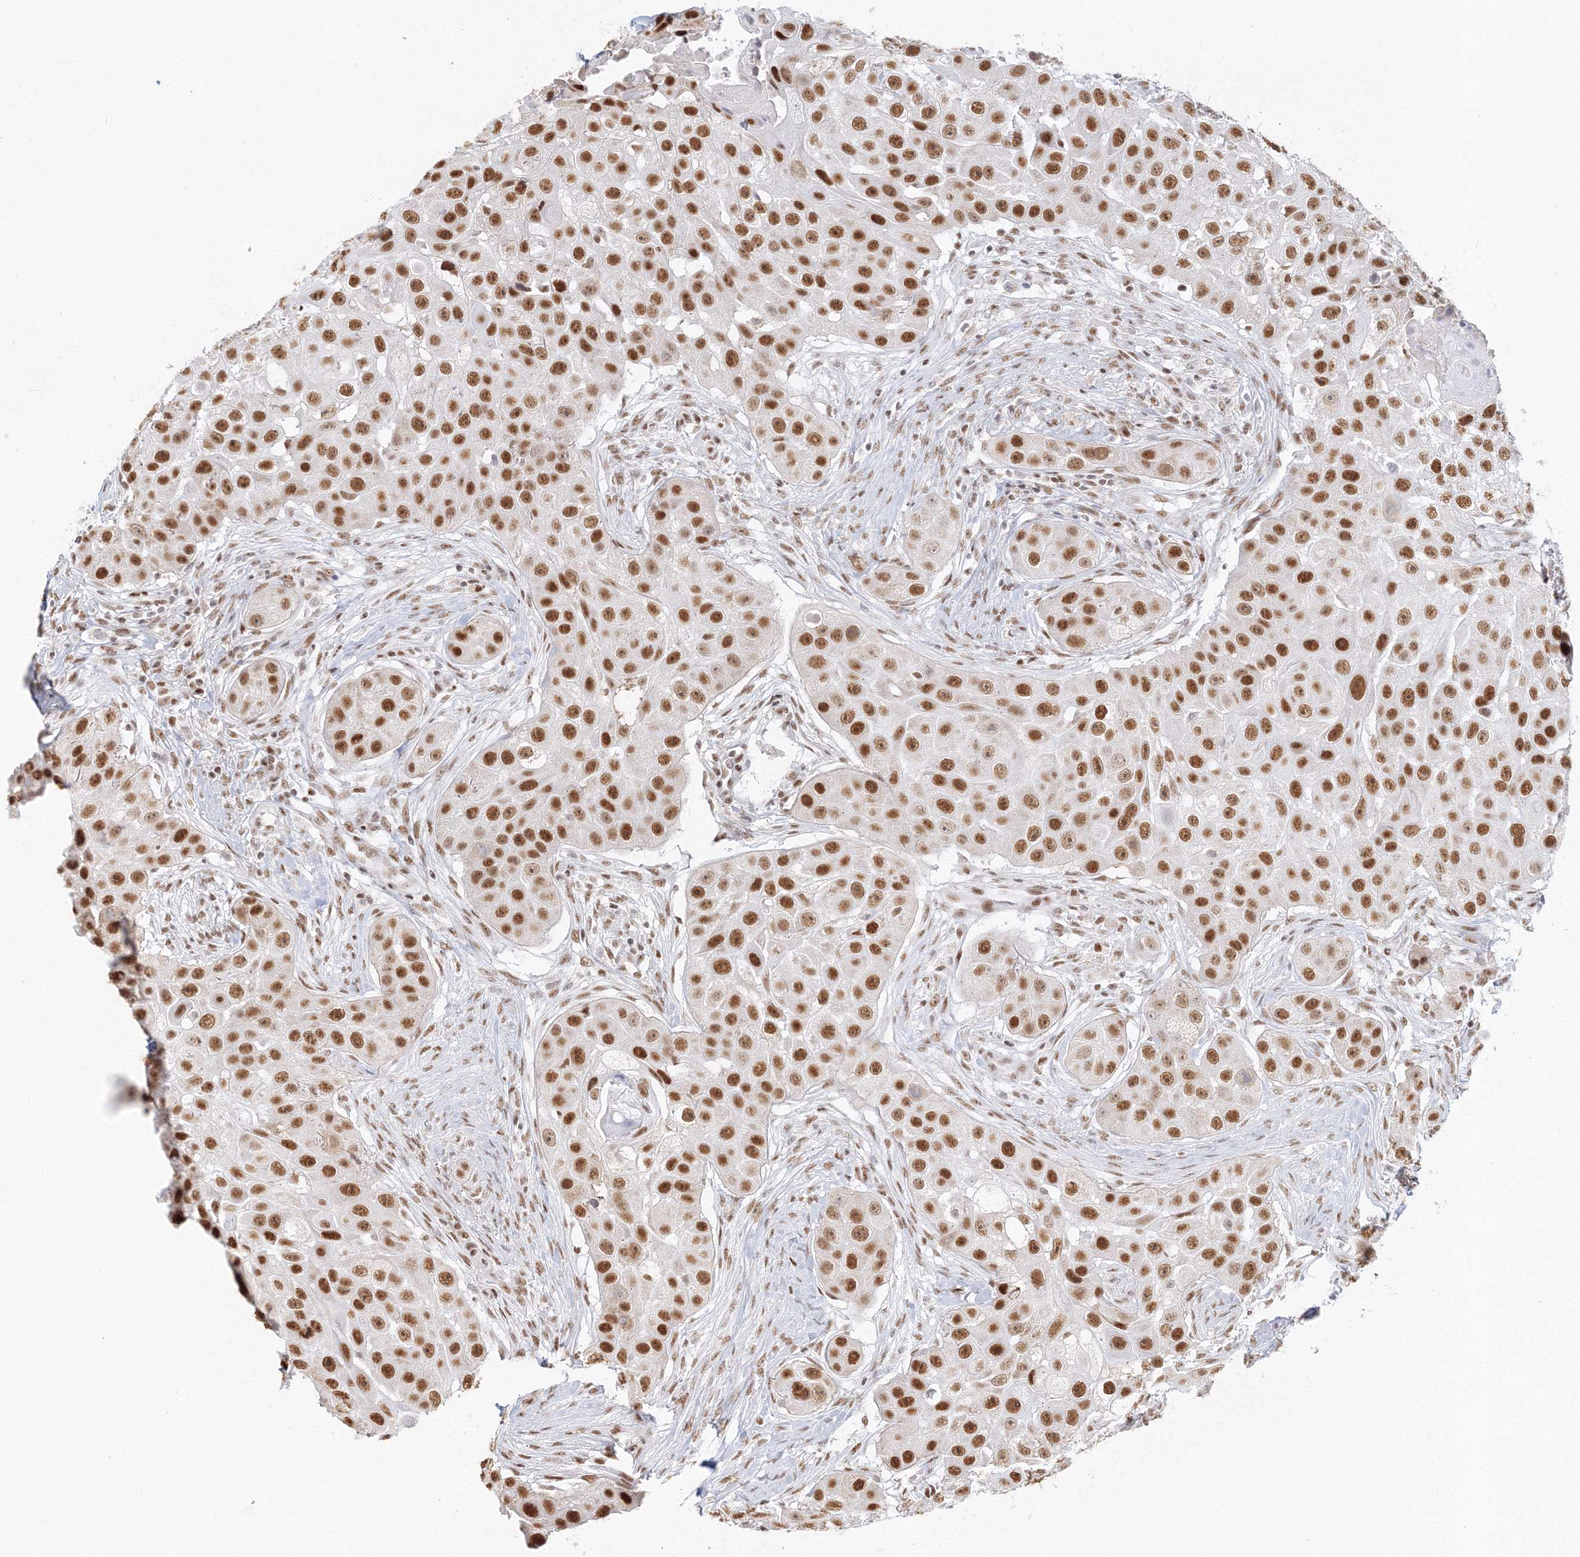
{"staining": {"intensity": "strong", "quantity": ">75%", "location": "nuclear"}, "tissue": "head and neck cancer", "cell_type": "Tumor cells", "image_type": "cancer", "snomed": [{"axis": "morphology", "description": "Normal tissue, NOS"}, {"axis": "morphology", "description": "Squamous cell carcinoma, NOS"}, {"axis": "topography", "description": "Skeletal muscle"}, {"axis": "topography", "description": "Head-Neck"}], "caption": "Protein expression analysis of head and neck squamous cell carcinoma demonstrates strong nuclear expression in about >75% of tumor cells.", "gene": "PPP4R2", "patient": {"sex": "male", "age": 51}}